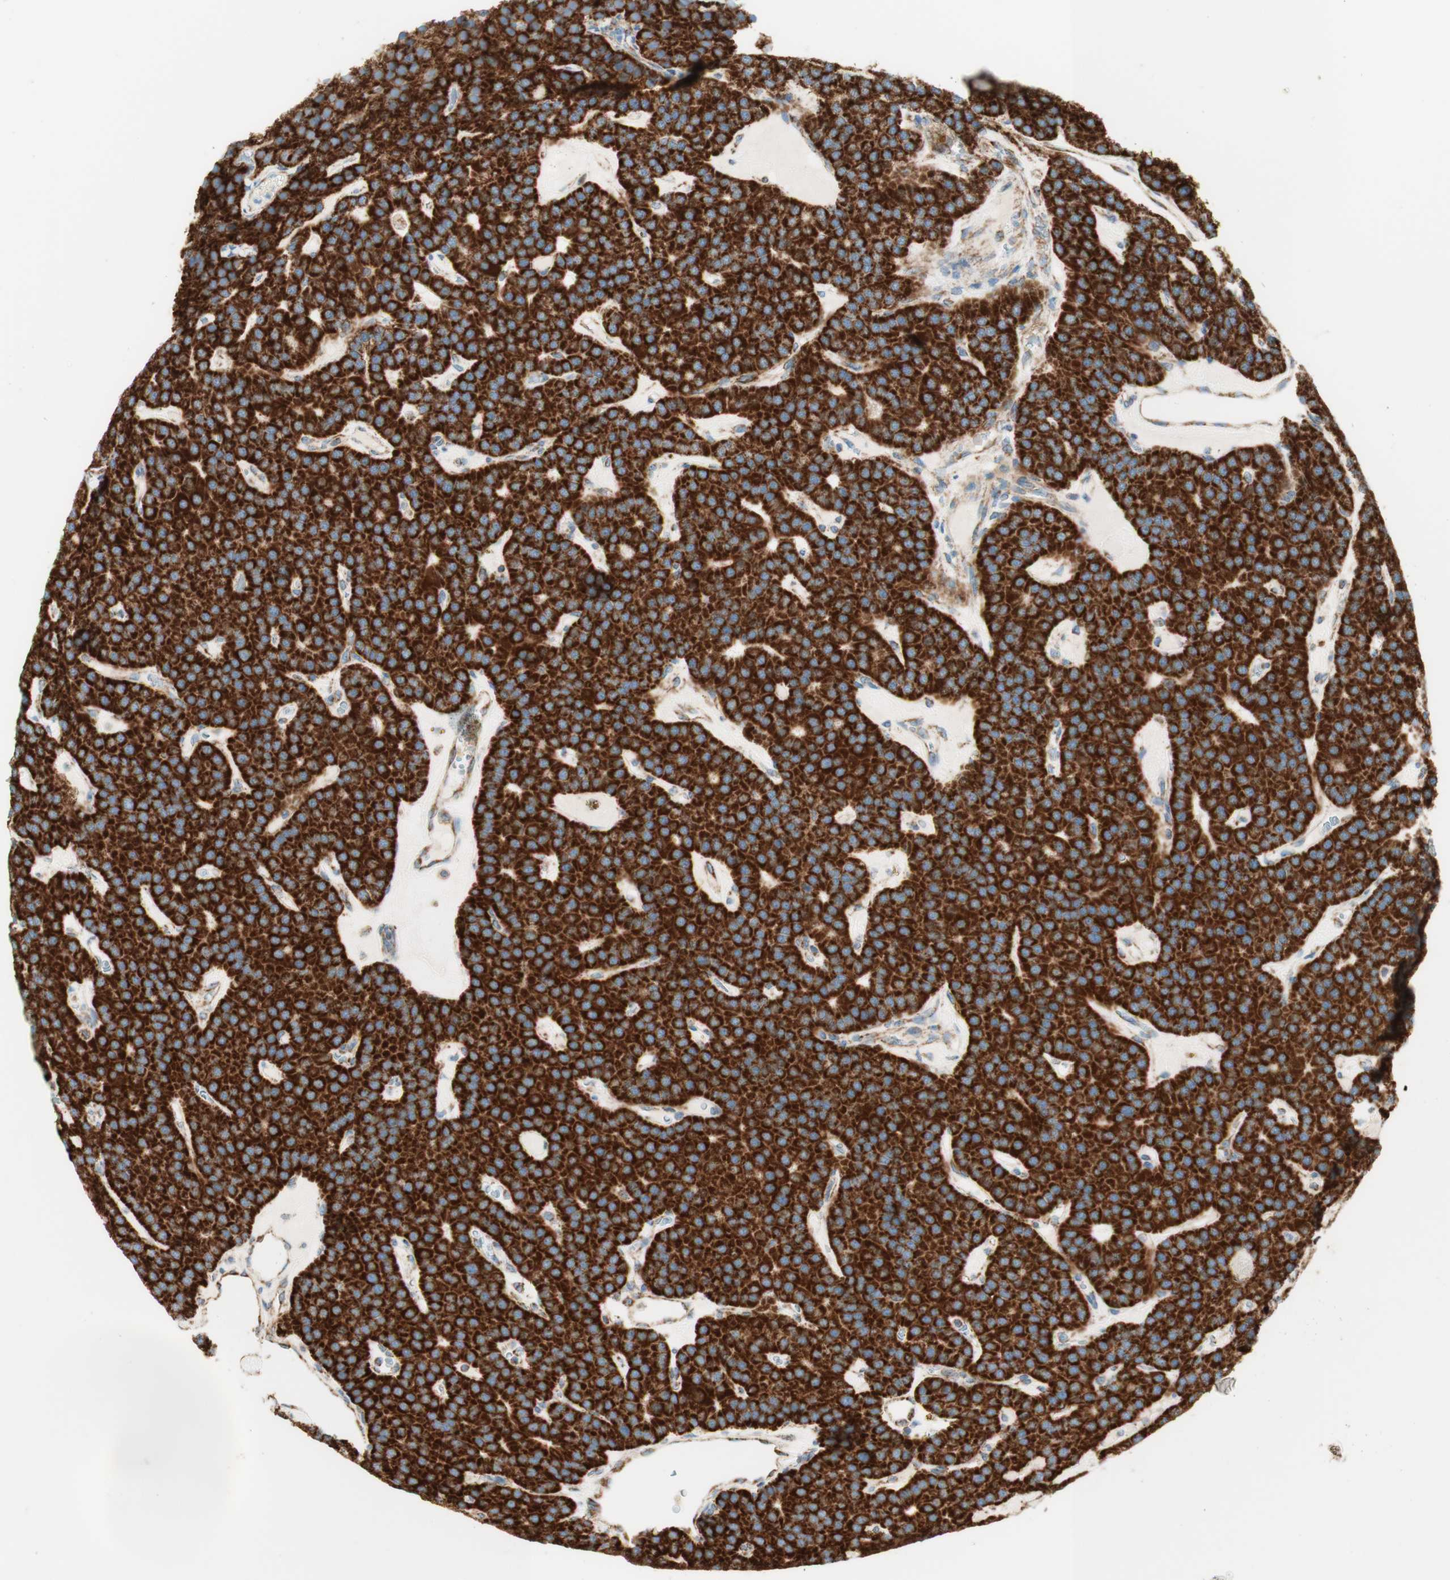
{"staining": {"intensity": "strong", "quantity": ">75%", "location": "cytoplasmic/membranous"}, "tissue": "parathyroid gland", "cell_type": "Glandular cells", "image_type": "normal", "snomed": [{"axis": "morphology", "description": "Normal tissue, NOS"}, {"axis": "morphology", "description": "Adenoma, NOS"}, {"axis": "topography", "description": "Parathyroid gland"}], "caption": "High-magnification brightfield microscopy of normal parathyroid gland stained with DAB (3,3'-diaminobenzidine) (brown) and counterstained with hematoxylin (blue). glandular cells exhibit strong cytoplasmic/membranous positivity is identified in about>75% of cells. (DAB (3,3'-diaminobenzidine) IHC with brightfield microscopy, high magnification).", "gene": "TOMM20", "patient": {"sex": "female", "age": 86}}